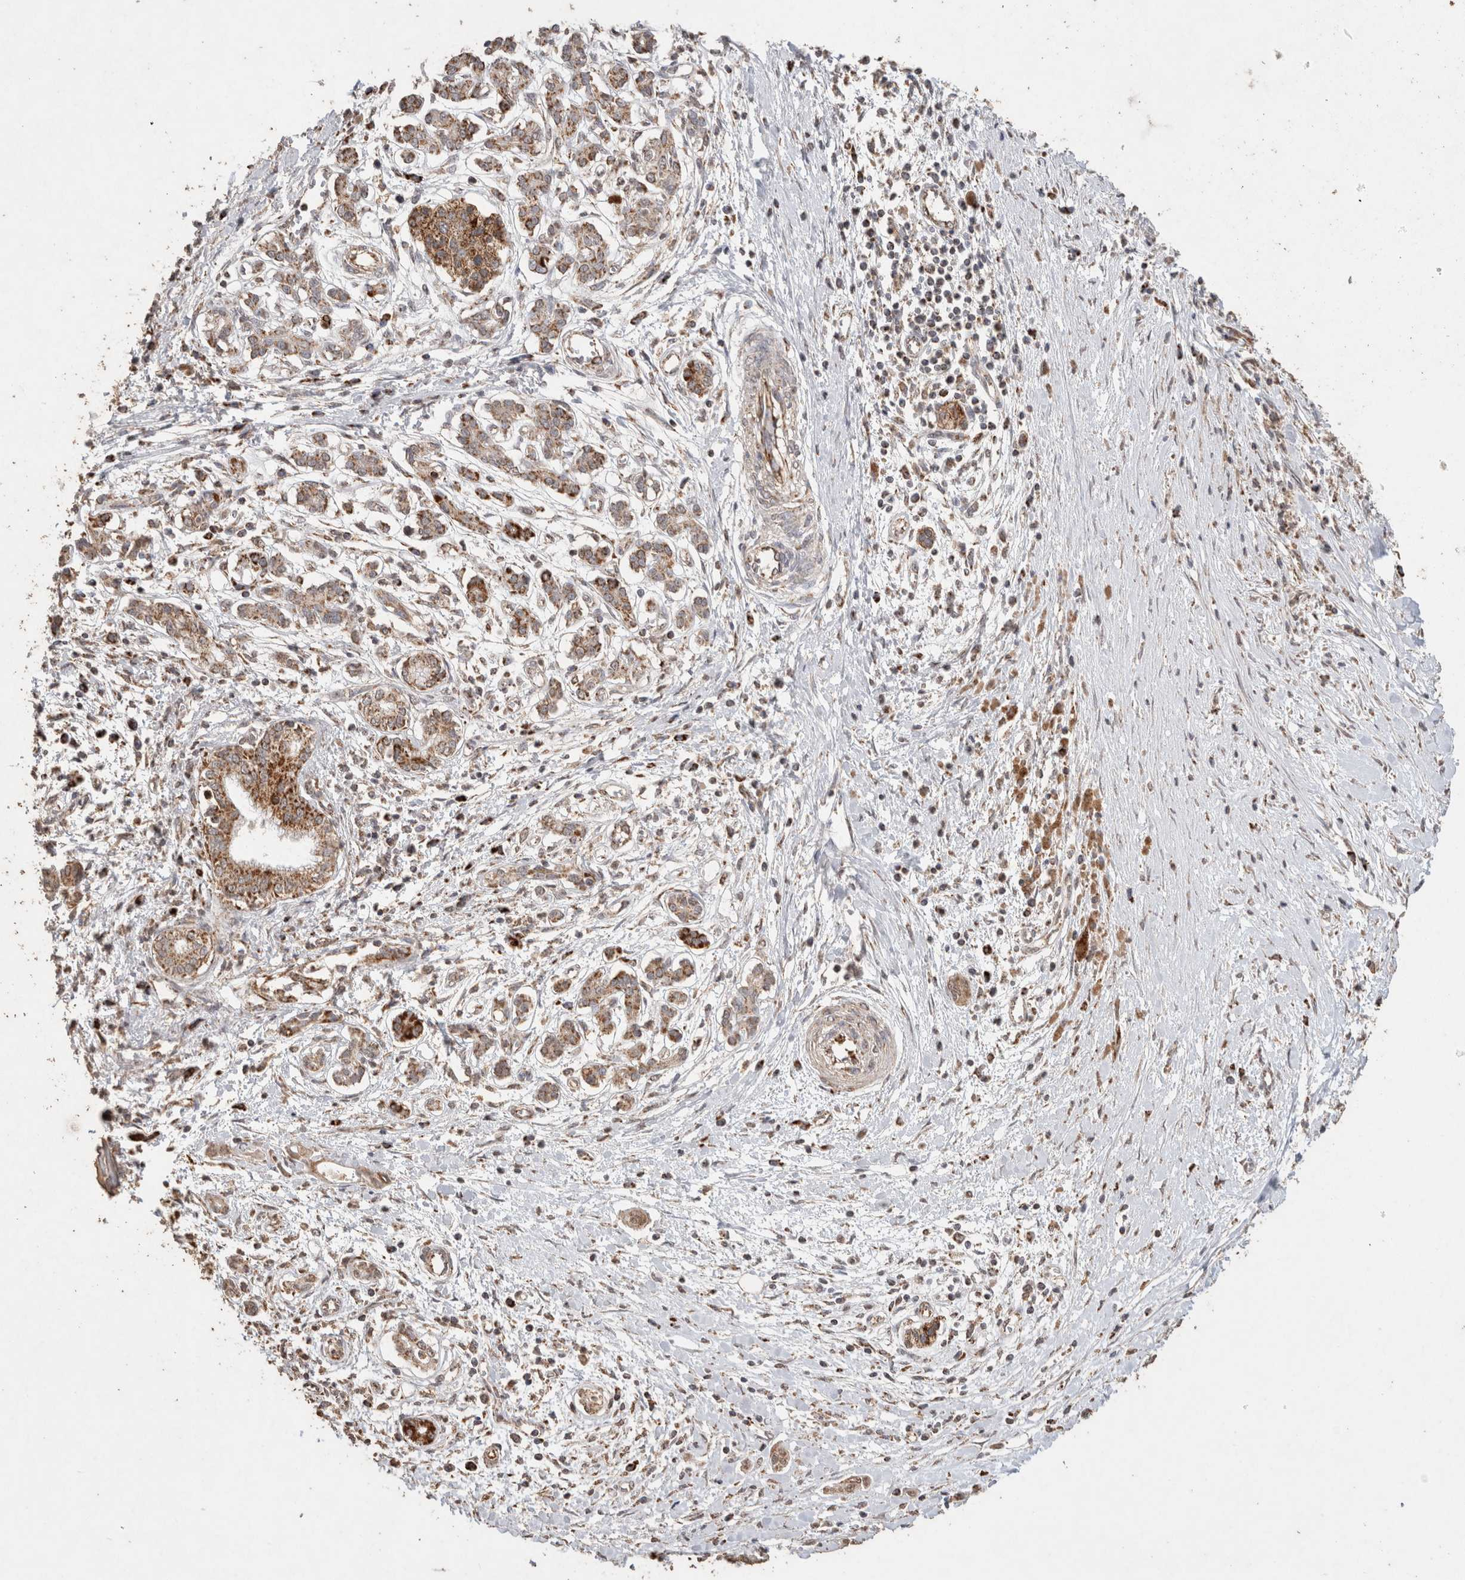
{"staining": {"intensity": "moderate", "quantity": ">75%", "location": "cytoplasmic/membranous"}, "tissue": "pancreatic cancer", "cell_type": "Tumor cells", "image_type": "cancer", "snomed": [{"axis": "morphology", "description": "Adenocarcinoma, NOS"}, {"axis": "topography", "description": "Pancreas"}], "caption": "Moderate cytoplasmic/membranous expression is appreciated in approximately >75% of tumor cells in pancreatic adenocarcinoma.", "gene": "ACADM", "patient": {"sex": "male", "age": 58}}